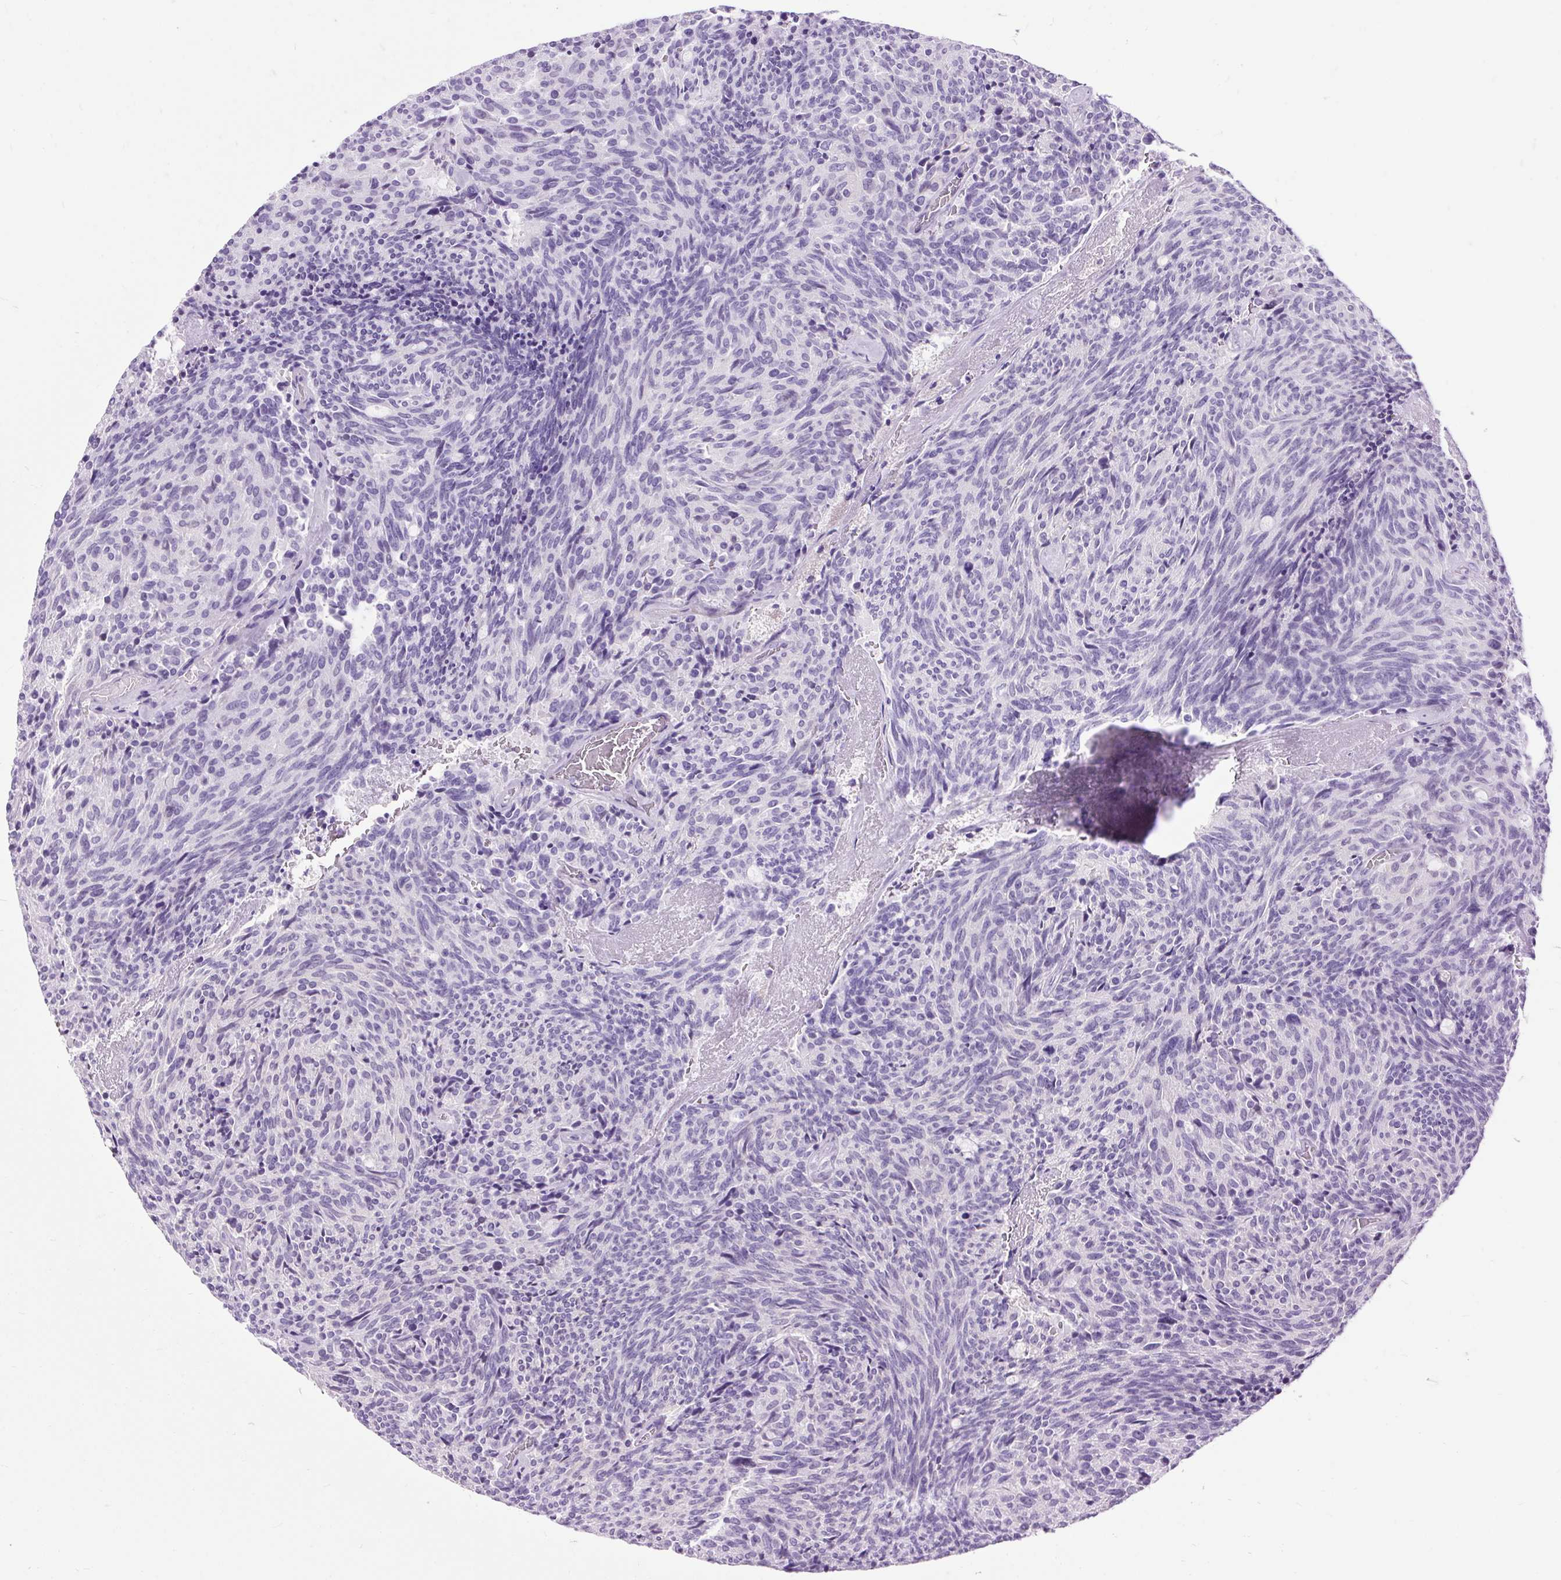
{"staining": {"intensity": "negative", "quantity": "none", "location": "none"}, "tissue": "carcinoid", "cell_type": "Tumor cells", "image_type": "cancer", "snomed": [{"axis": "morphology", "description": "Carcinoid, malignant, NOS"}, {"axis": "topography", "description": "Pancreas"}], "caption": "Tumor cells show no significant protein expression in carcinoid (malignant).", "gene": "DPP6", "patient": {"sex": "female", "age": 54}}